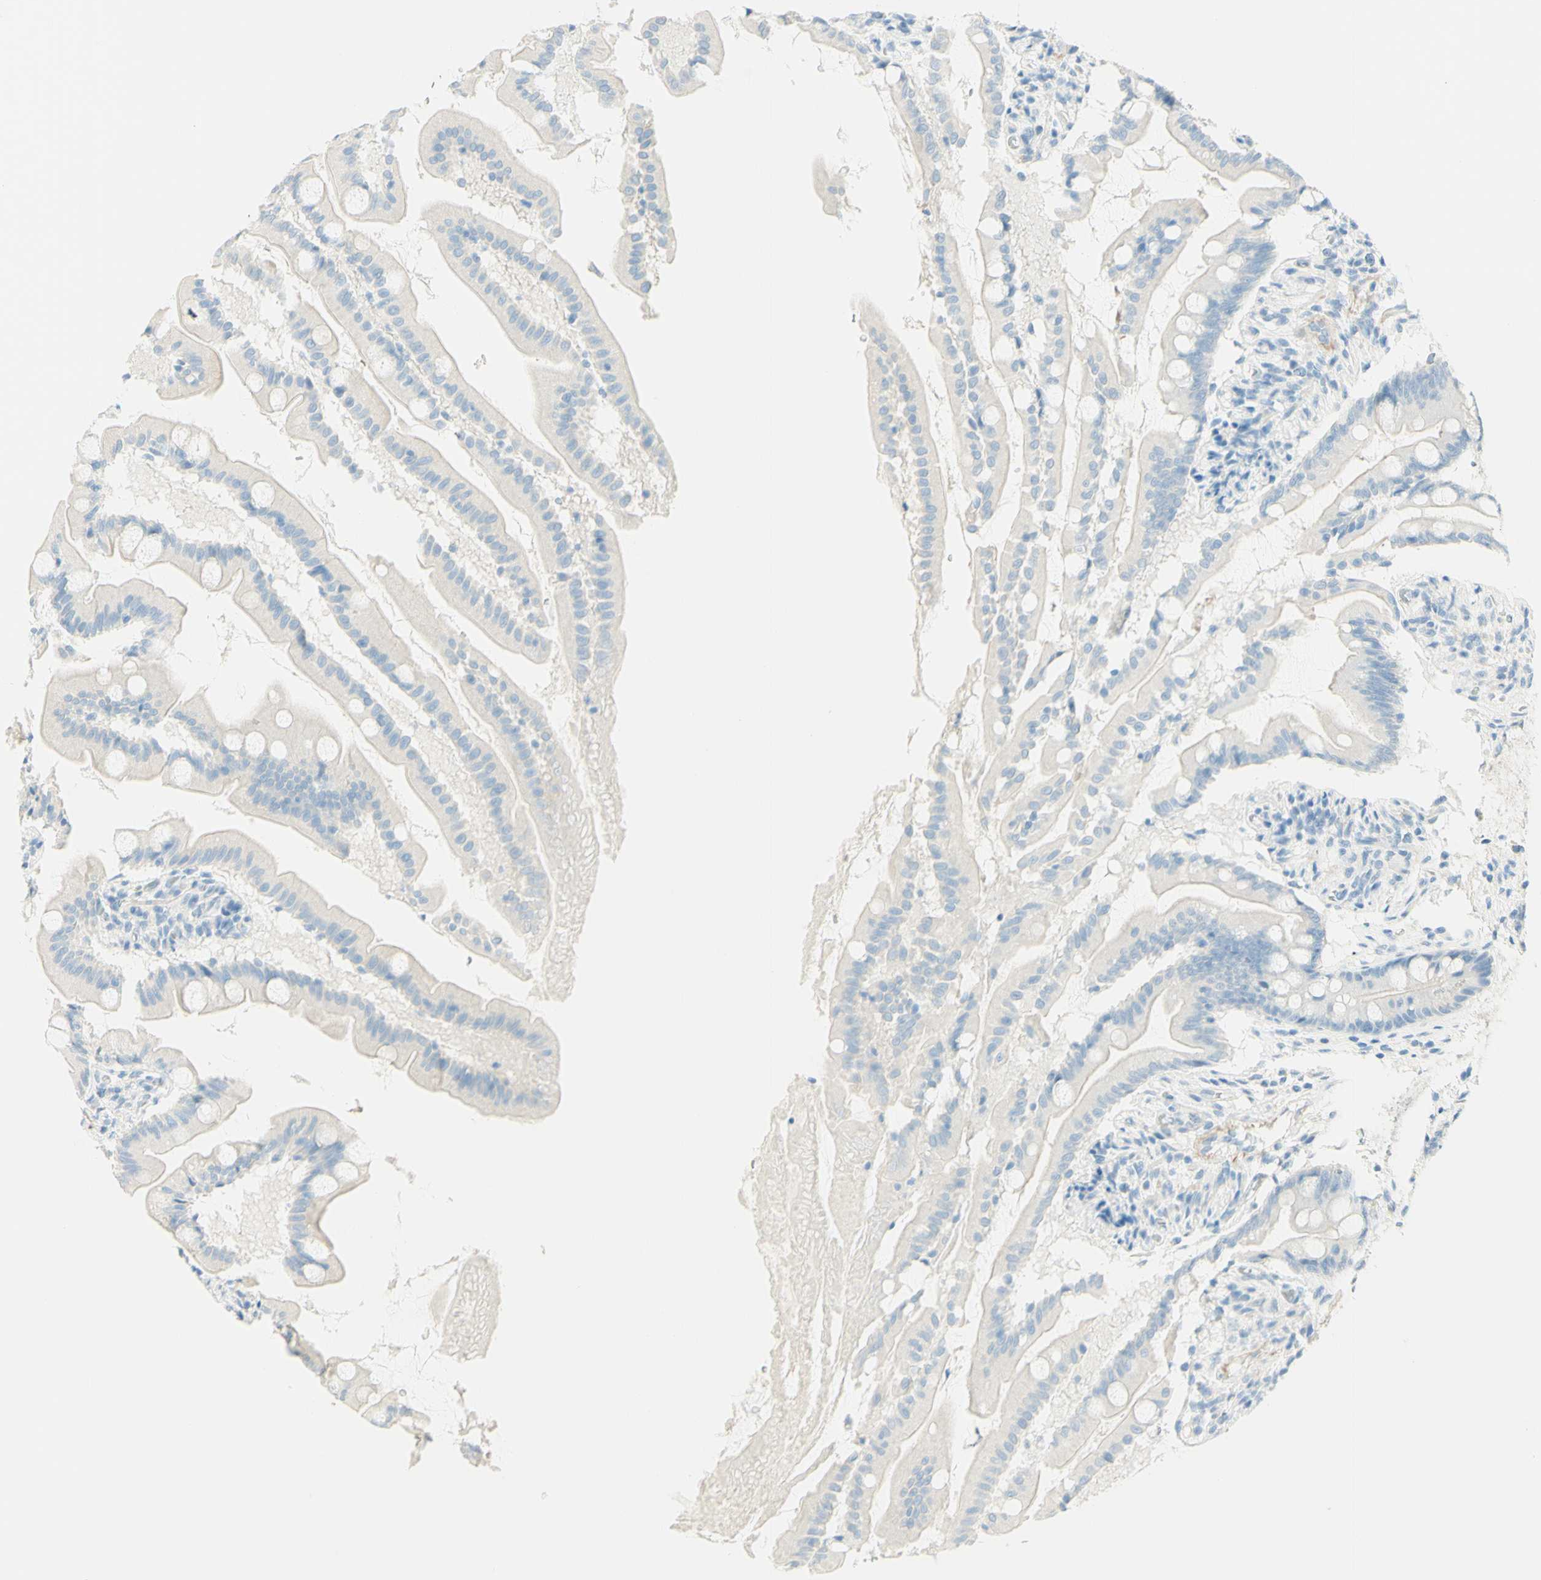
{"staining": {"intensity": "negative", "quantity": "none", "location": "none"}, "tissue": "small intestine", "cell_type": "Glandular cells", "image_type": "normal", "snomed": [{"axis": "morphology", "description": "Normal tissue, NOS"}, {"axis": "topography", "description": "Small intestine"}], "caption": "Immunohistochemistry (IHC) photomicrograph of unremarkable small intestine: human small intestine stained with DAB (3,3'-diaminobenzidine) reveals no significant protein positivity in glandular cells. (Brightfield microscopy of DAB immunohistochemistry (IHC) at high magnification).", "gene": "TMEM132D", "patient": {"sex": "female", "age": 56}}